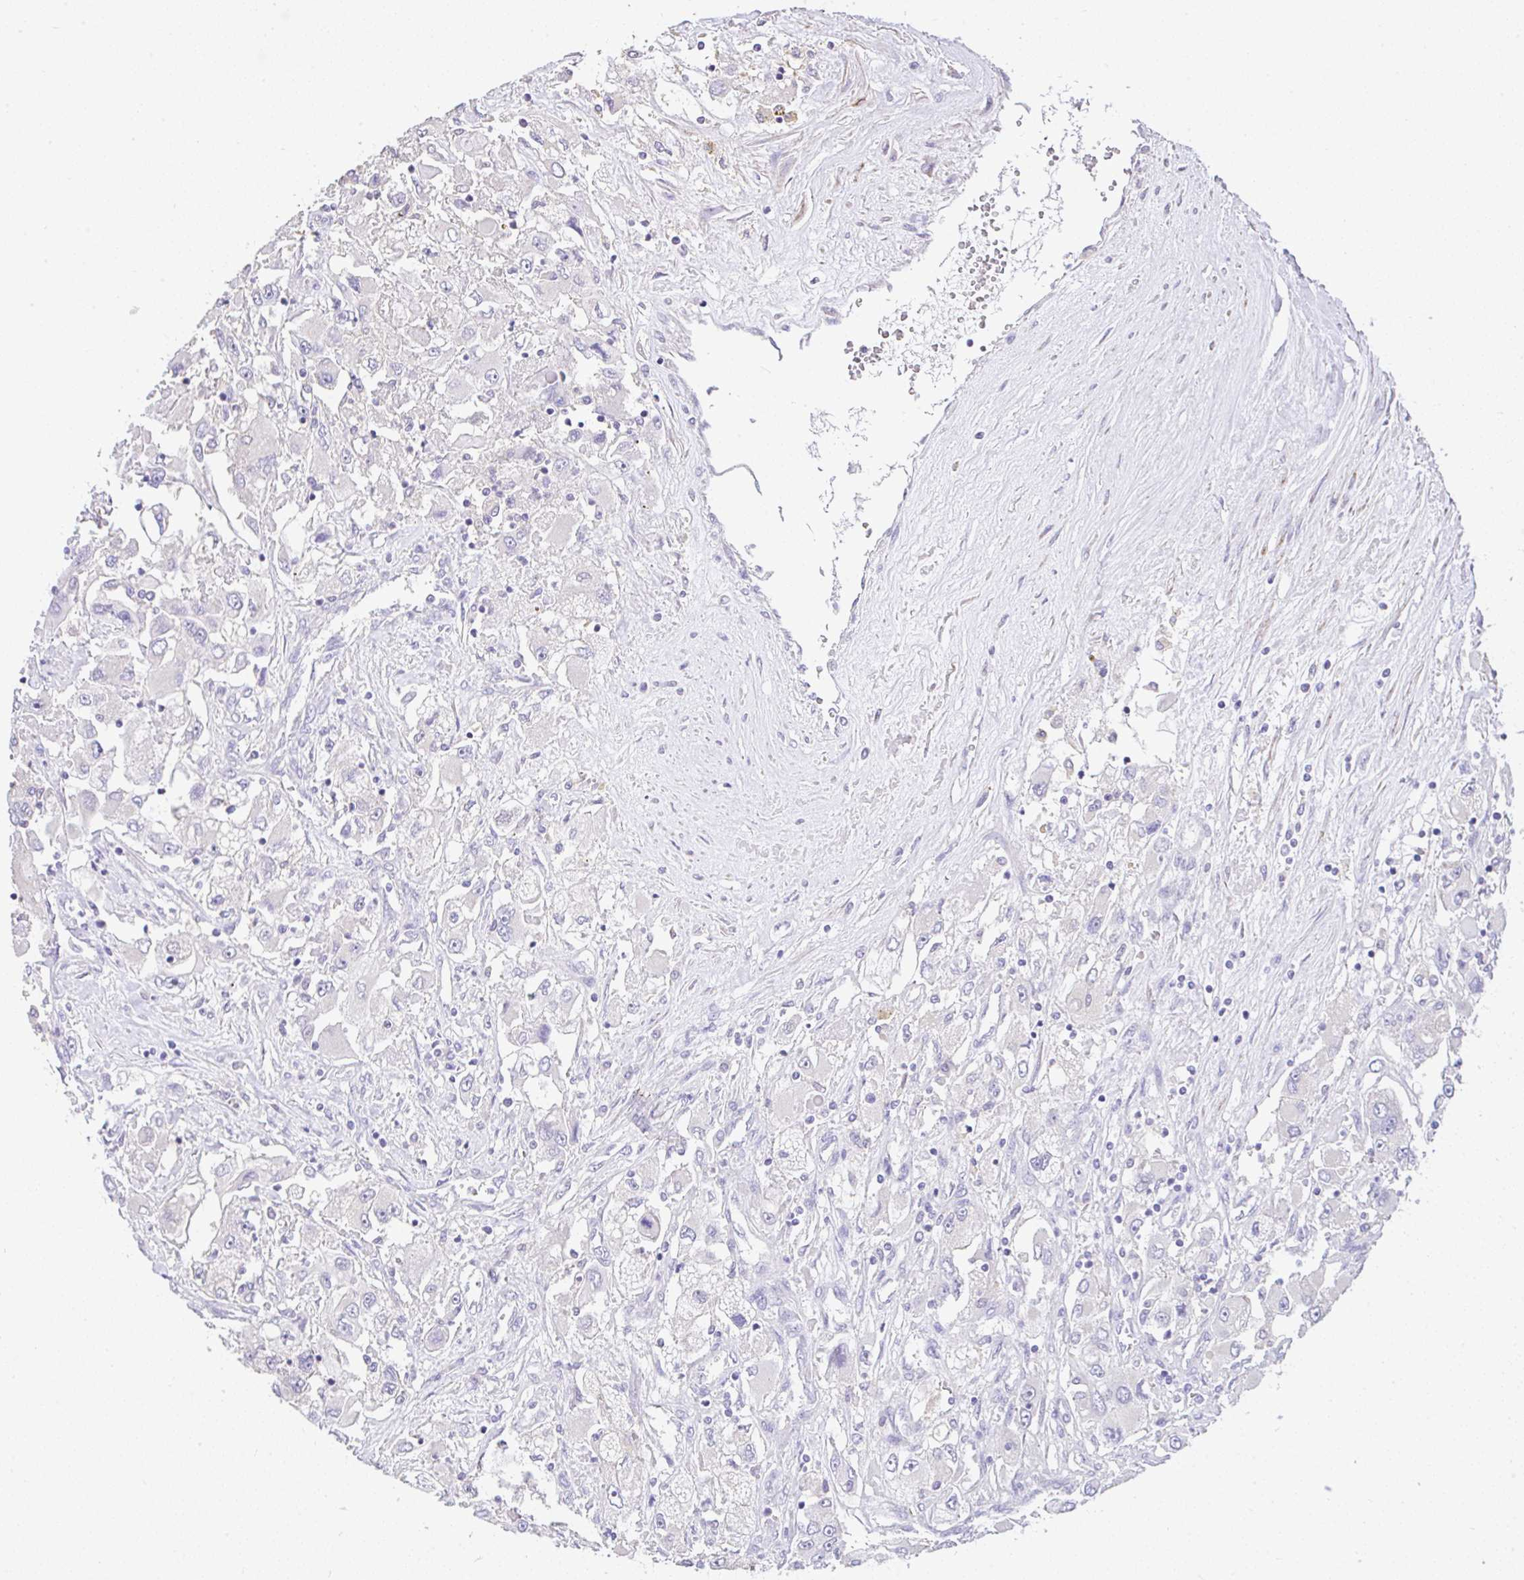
{"staining": {"intensity": "negative", "quantity": "none", "location": "none"}, "tissue": "renal cancer", "cell_type": "Tumor cells", "image_type": "cancer", "snomed": [{"axis": "morphology", "description": "Adenocarcinoma, NOS"}, {"axis": "topography", "description": "Kidney"}], "caption": "Immunohistochemistry of adenocarcinoma (renal) shows no expression in tumor cells.", "gene": "CTU1", "patient": {"sex": "female", "age": 52}}